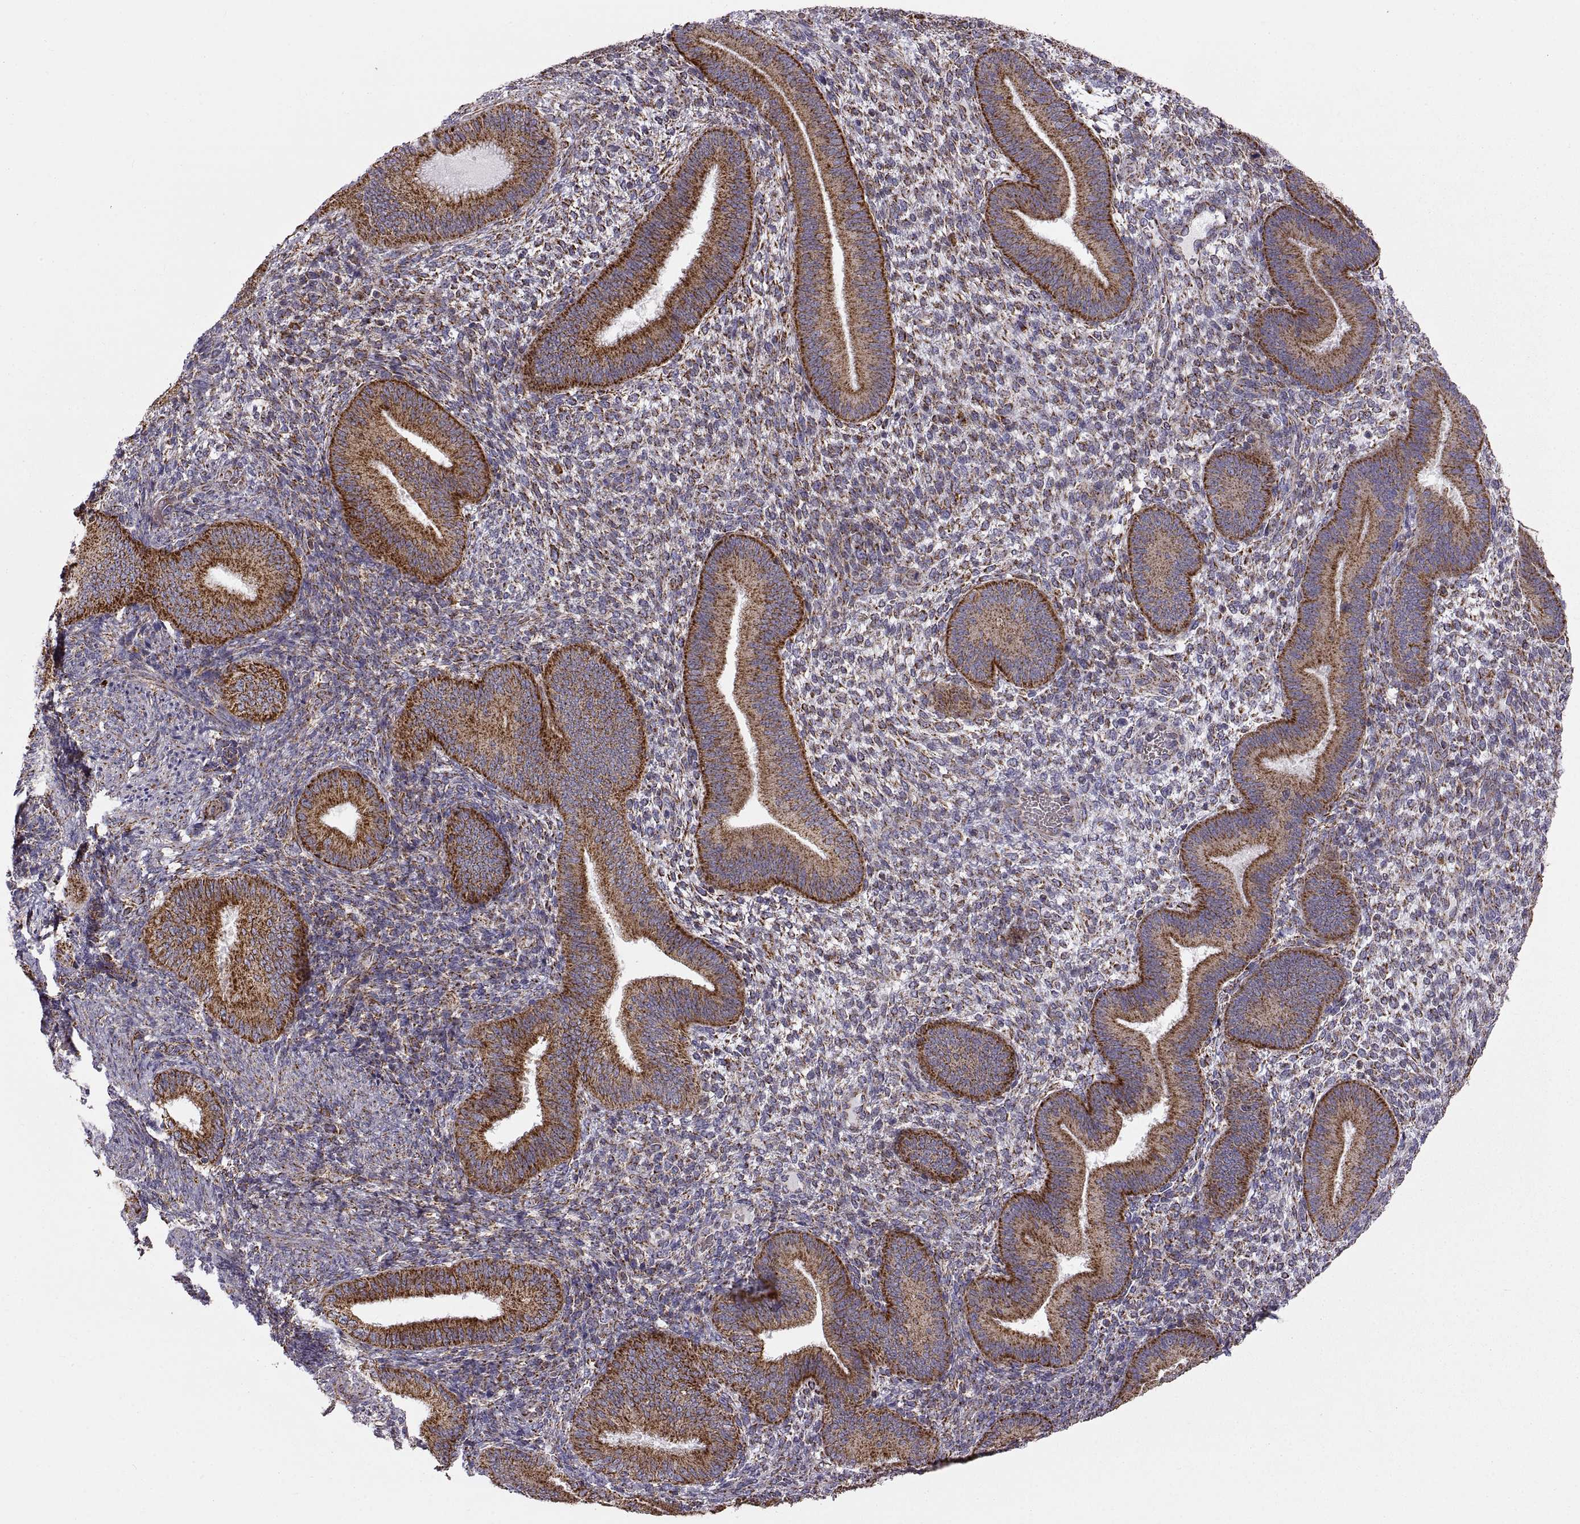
{"staining": {"intensity": "strong", "quantity": "25%-75%", "location": "cytoplasmic/membranous"}, "tissue": "endometrium", "cell_type": "Cells in endometrial stroma", "image_type": "normal", "snomed": [{"axis": "morphology", "description": "Normal tissue, NOS"}, {"axis": "topography", "description": "Endometrium"}], "caption": "Strong cytoplasmic/membranous protein positivity is appreciated in approximately 25%-75% of cells in endometrial stroma in endometrium.", "gene": "ARSD", "patient": {"sex": "female", "age": 39}}